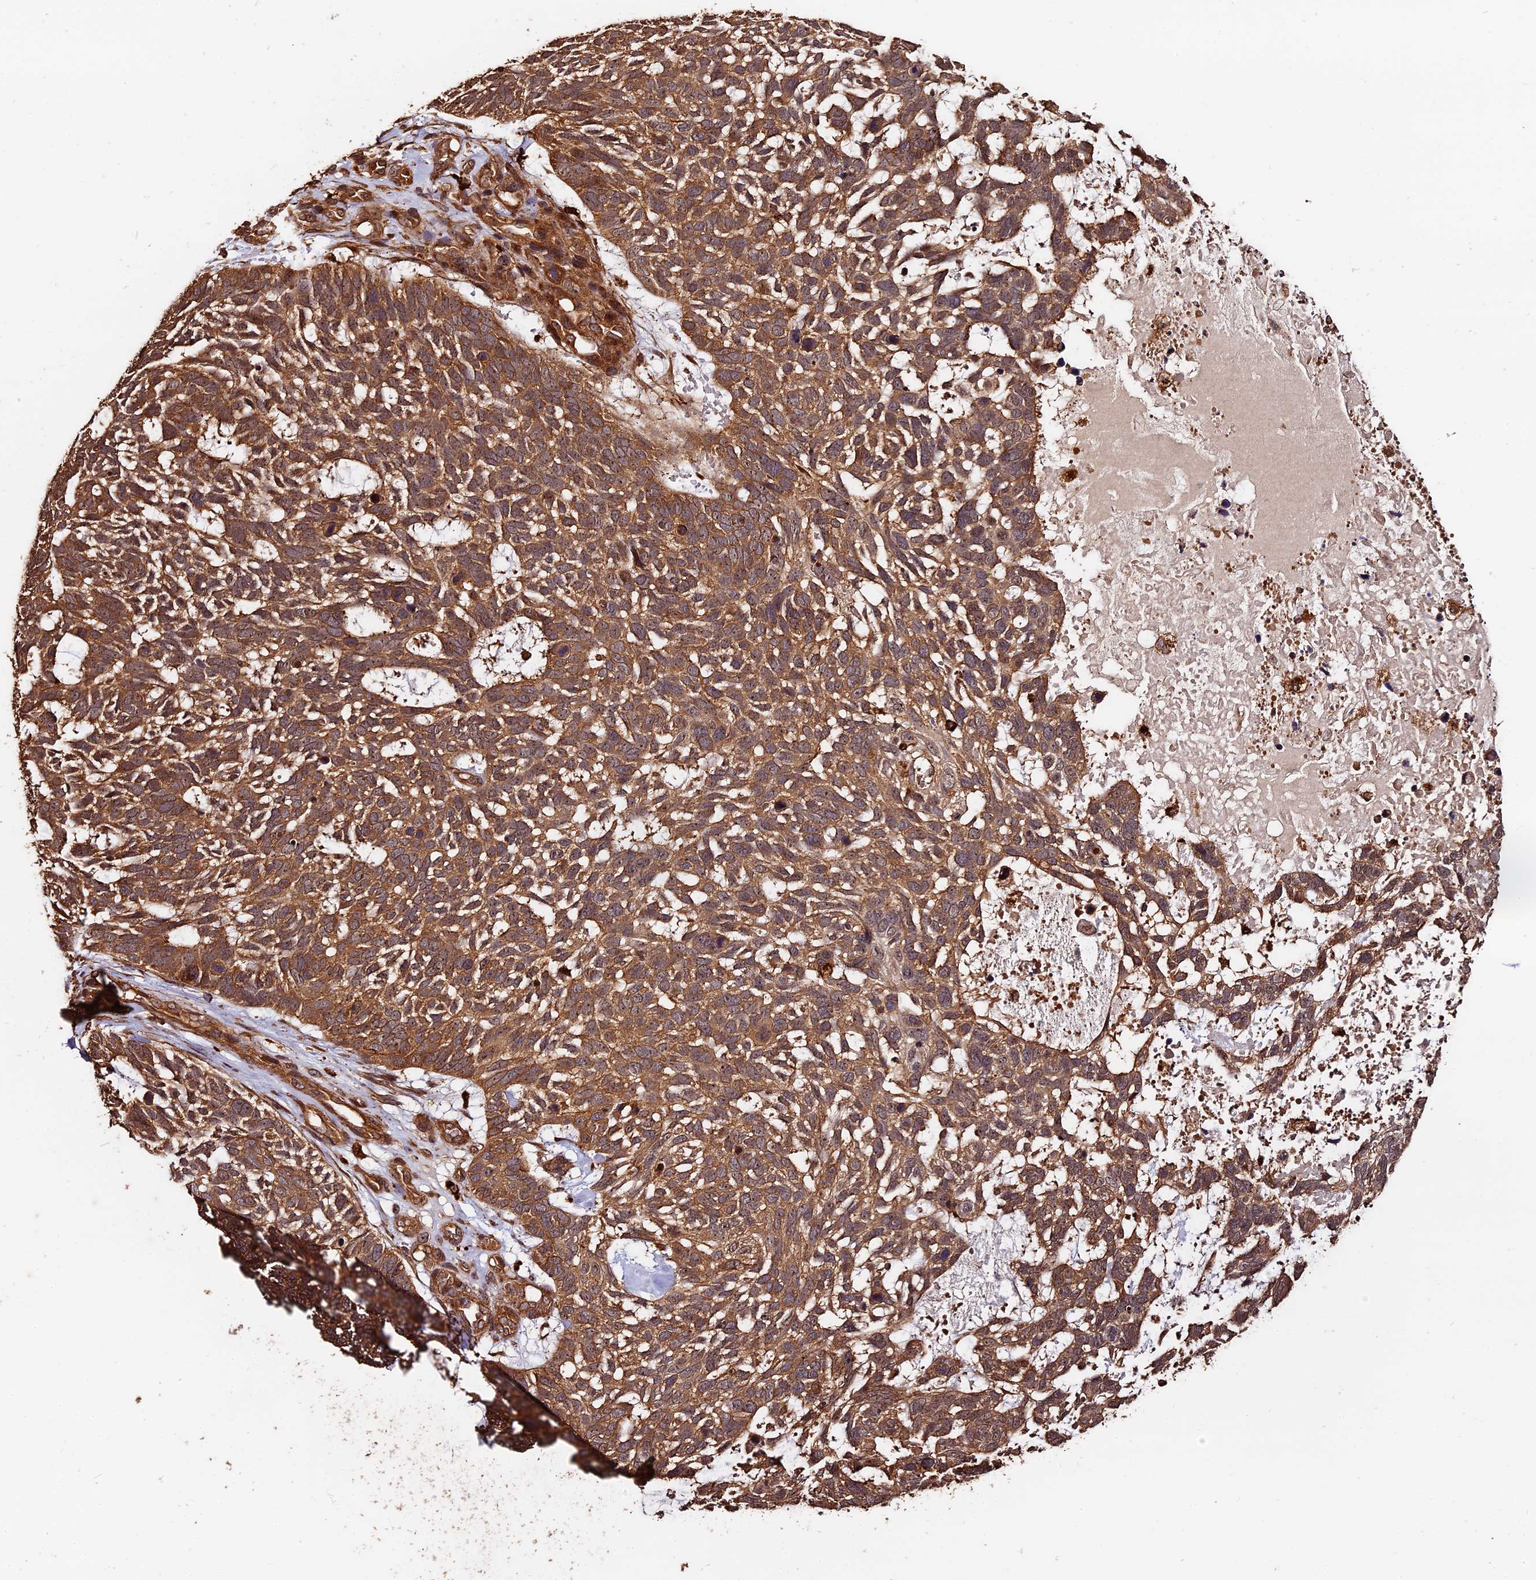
{"staining": {"intensity": "moderate", "quantity": ">75%", "location": "cytoplasmic/membranous"}, "tissue": "skin cancer", "cell_type": "Tumor cells", "image_type": "cancer", "snomed": [{"axis": "morphology", "description": "Basal cell carcinoma"}, {"axis": "topography", "description": "Skin"}], "caption": "A high-resolution image shows immunohistochemistry (IHC) staining of skin cancer, which shows moderate cytoplasmic/membranous positivity in about >75% of tumor cells. (Stains: DAB (3,3'-diaminobenzidine) in brown, nuclei in blue, Microscopy: brightfield microscopy at high magnification).", "gene": "MMP15", "patient": {"sex": "male", "age": 88}}